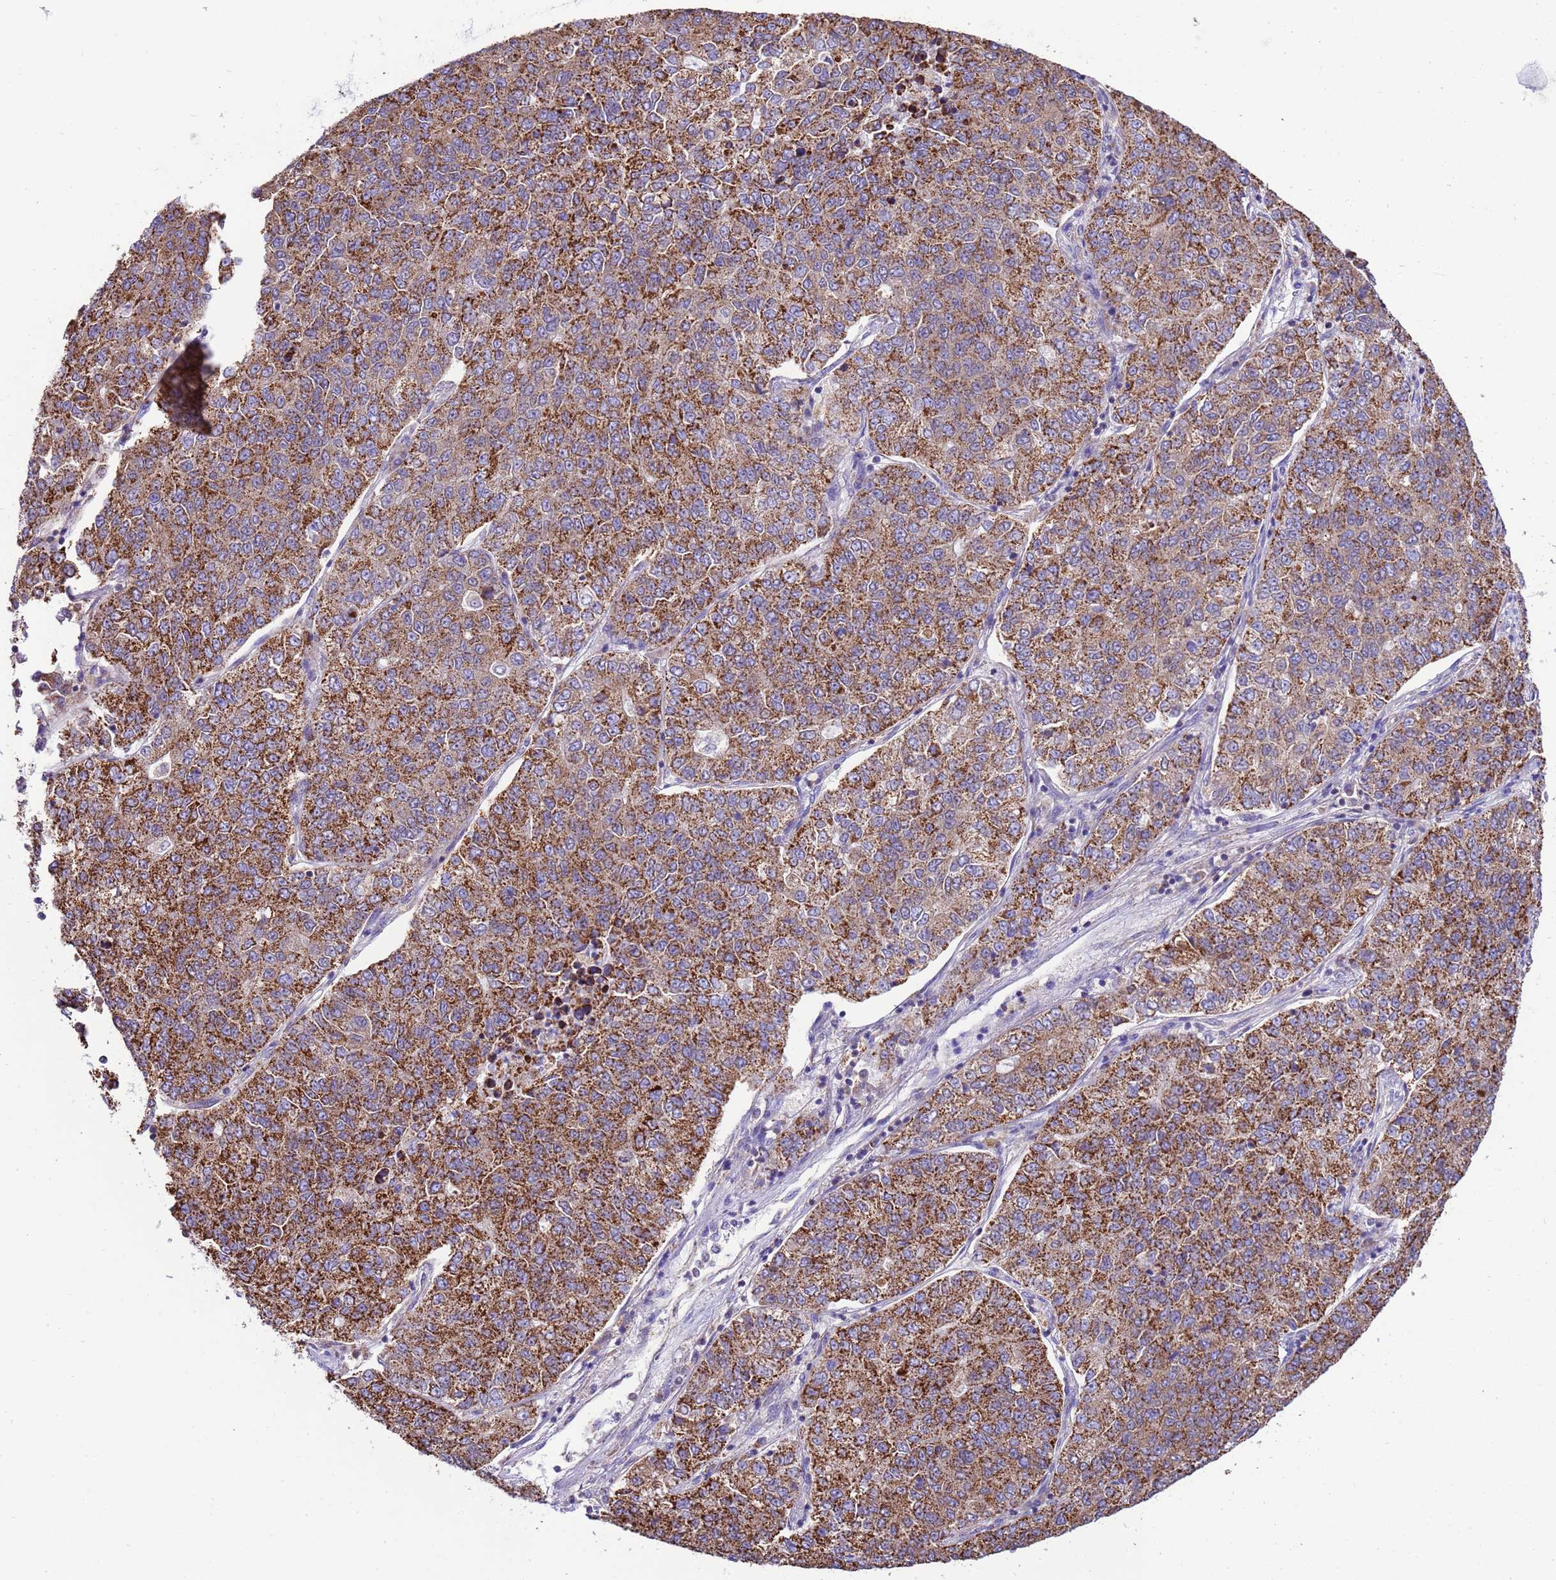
{"staining": {"intensity": "moderate", "quantity": ">75%", "location": "cytoplasmic/membranous"}, "tissue": "lung cancer", "cell_type": "Tumor cells", "image_type": "cancer", "snomed": [{"axis": "morphology", "description": "Adenocarcinoma, NOS"}, {"axis": "topography", "description": "Lung"}], "caption": "A photomicrograph showing moderate cytoplasmic/membranous expression in approximately >75% of tumor cells in lung cancer, as visualized by brown immunohistochemical staining.", "gene": "RNF165", "patient": {"sex": "male", "age": 49}}